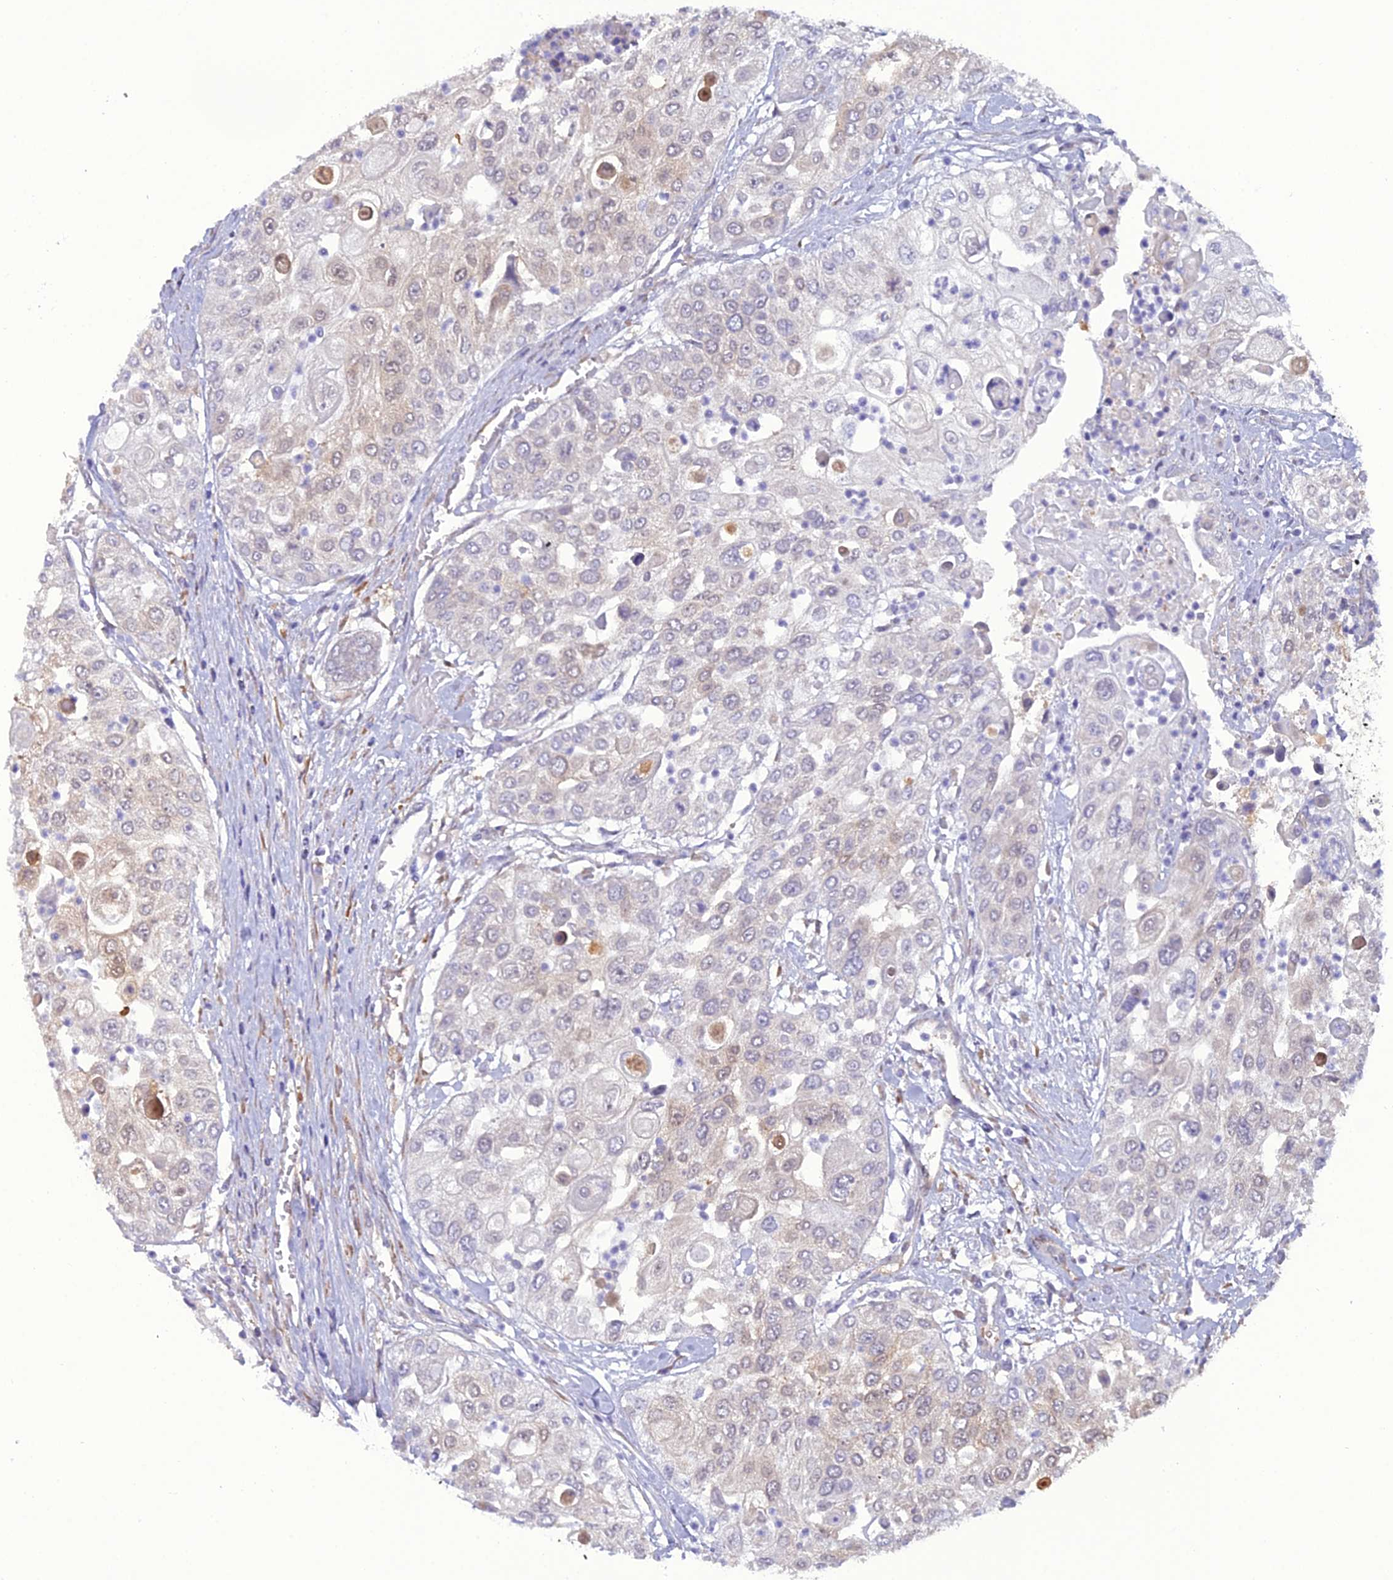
{"staining": {"intensity": "weak", "quantity": "<25%", "location": "cytoplasmic/membranous"}, "tissue": "urothelial cancer", "cell_type": "Tumor cells", "image_type": "cancer", "snomed": [{"axis": "morphology", "description": "Urothelial carcinoma, High grade"}, {"axis": "topography", "description": "Urinary bladder"}], "caption": "A histopathology image of human urothelial cancer is negative for staining in tumor cells.", "gene": "GNPNAT1", "patient": {"sex": "female", "age": 79}}